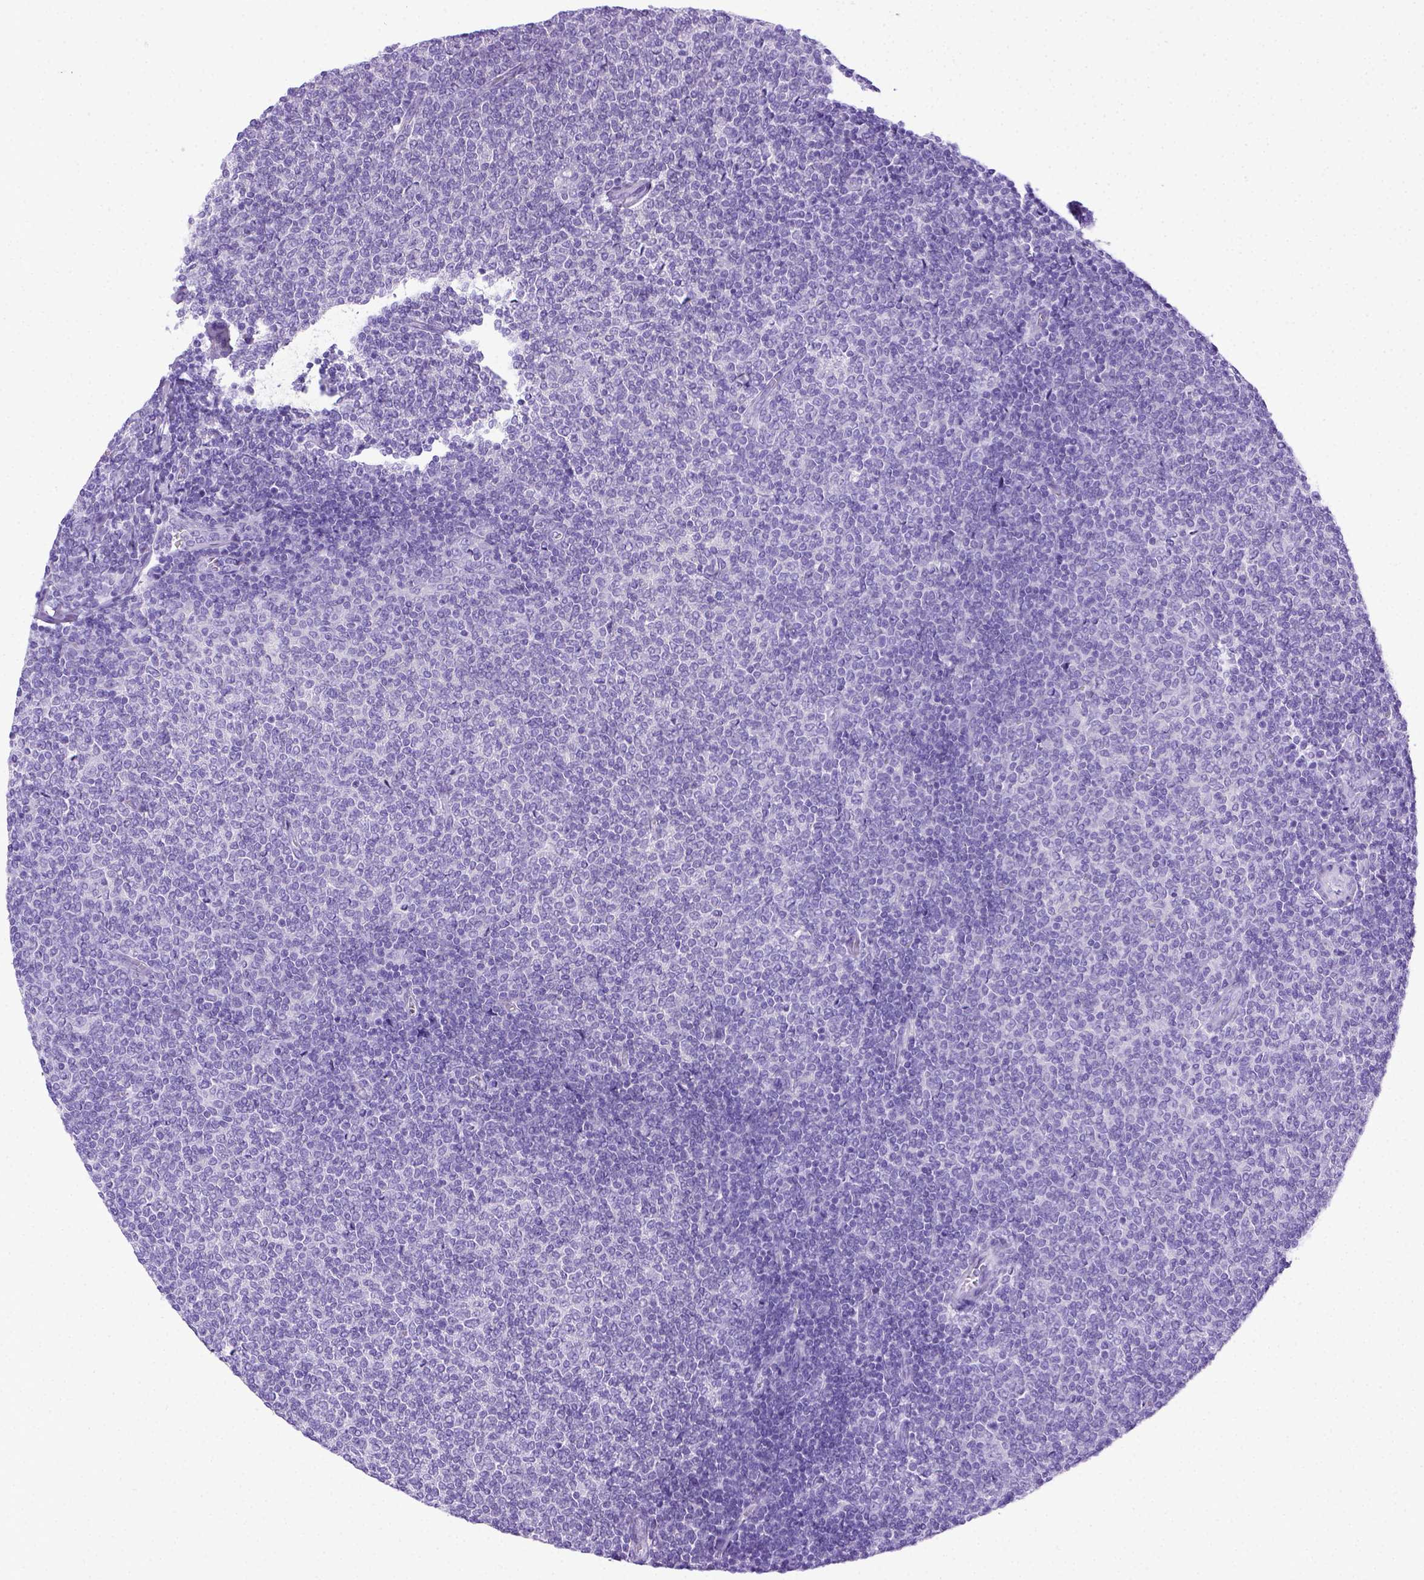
{"staining": {"intensity": "negative", "quantity": "none", "location": "none"}, "tissue": "lymphoma", "cell_type": "Tumor cells", "image_type": "cancer", "snomed": [{"axis": "morphology", "description": "Malignant lymphoma, non-Hodgkin's type, Low grade"}, {"axis": "topography", "description": "Lymph node"}], "caption": "Immunohistochemistry (IHC) histopathology image of neoplastic tissue: lymphoma stained with DAB displays no significant protein positivity in tumor cells.", "gene": "ITIH4", "patient": {"sex": "male", "age": 52}}